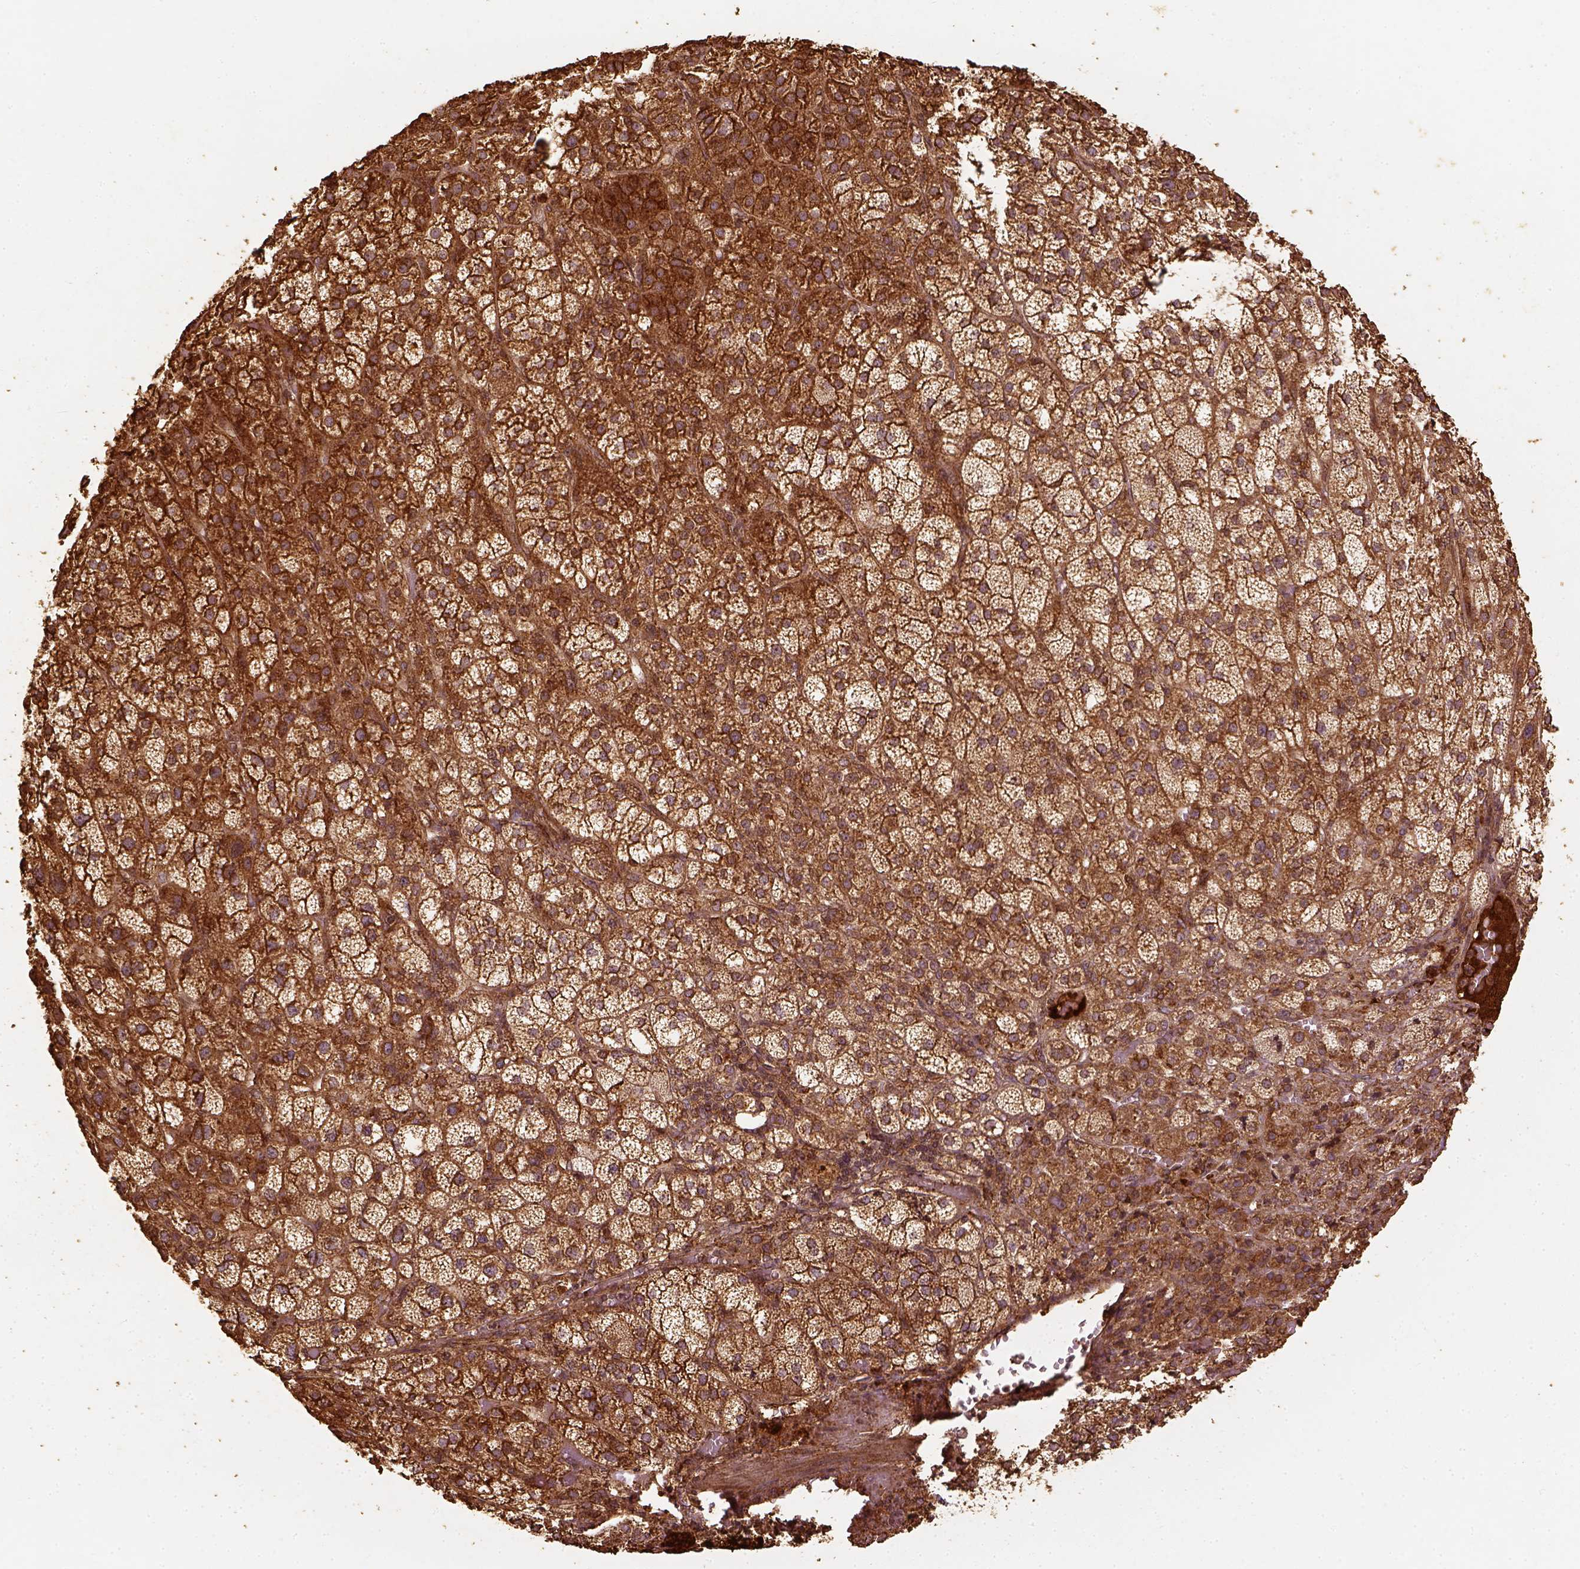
{"staining": {"intensity": "strong", "quantity": ">75%", "location": "cytoplasmic/membranous"}, "tissue": "adrenal gland", "cell_type": "Glandular cells", "image_type": "normal", "snomed": [{"axis": "morphology", "description": "Normal tissue, NOS"}, {"axis": "topography", "description": "Adrenal gland"}], "caption": "Brown immunohistochemical staining in unremarkable human adrenal gland demonstrates strong cytoplasmic/membranous expression in approximately >75% of glandular cells.", "gene": "VEGFA", "patient": {"sex": "female", "age": 60}}